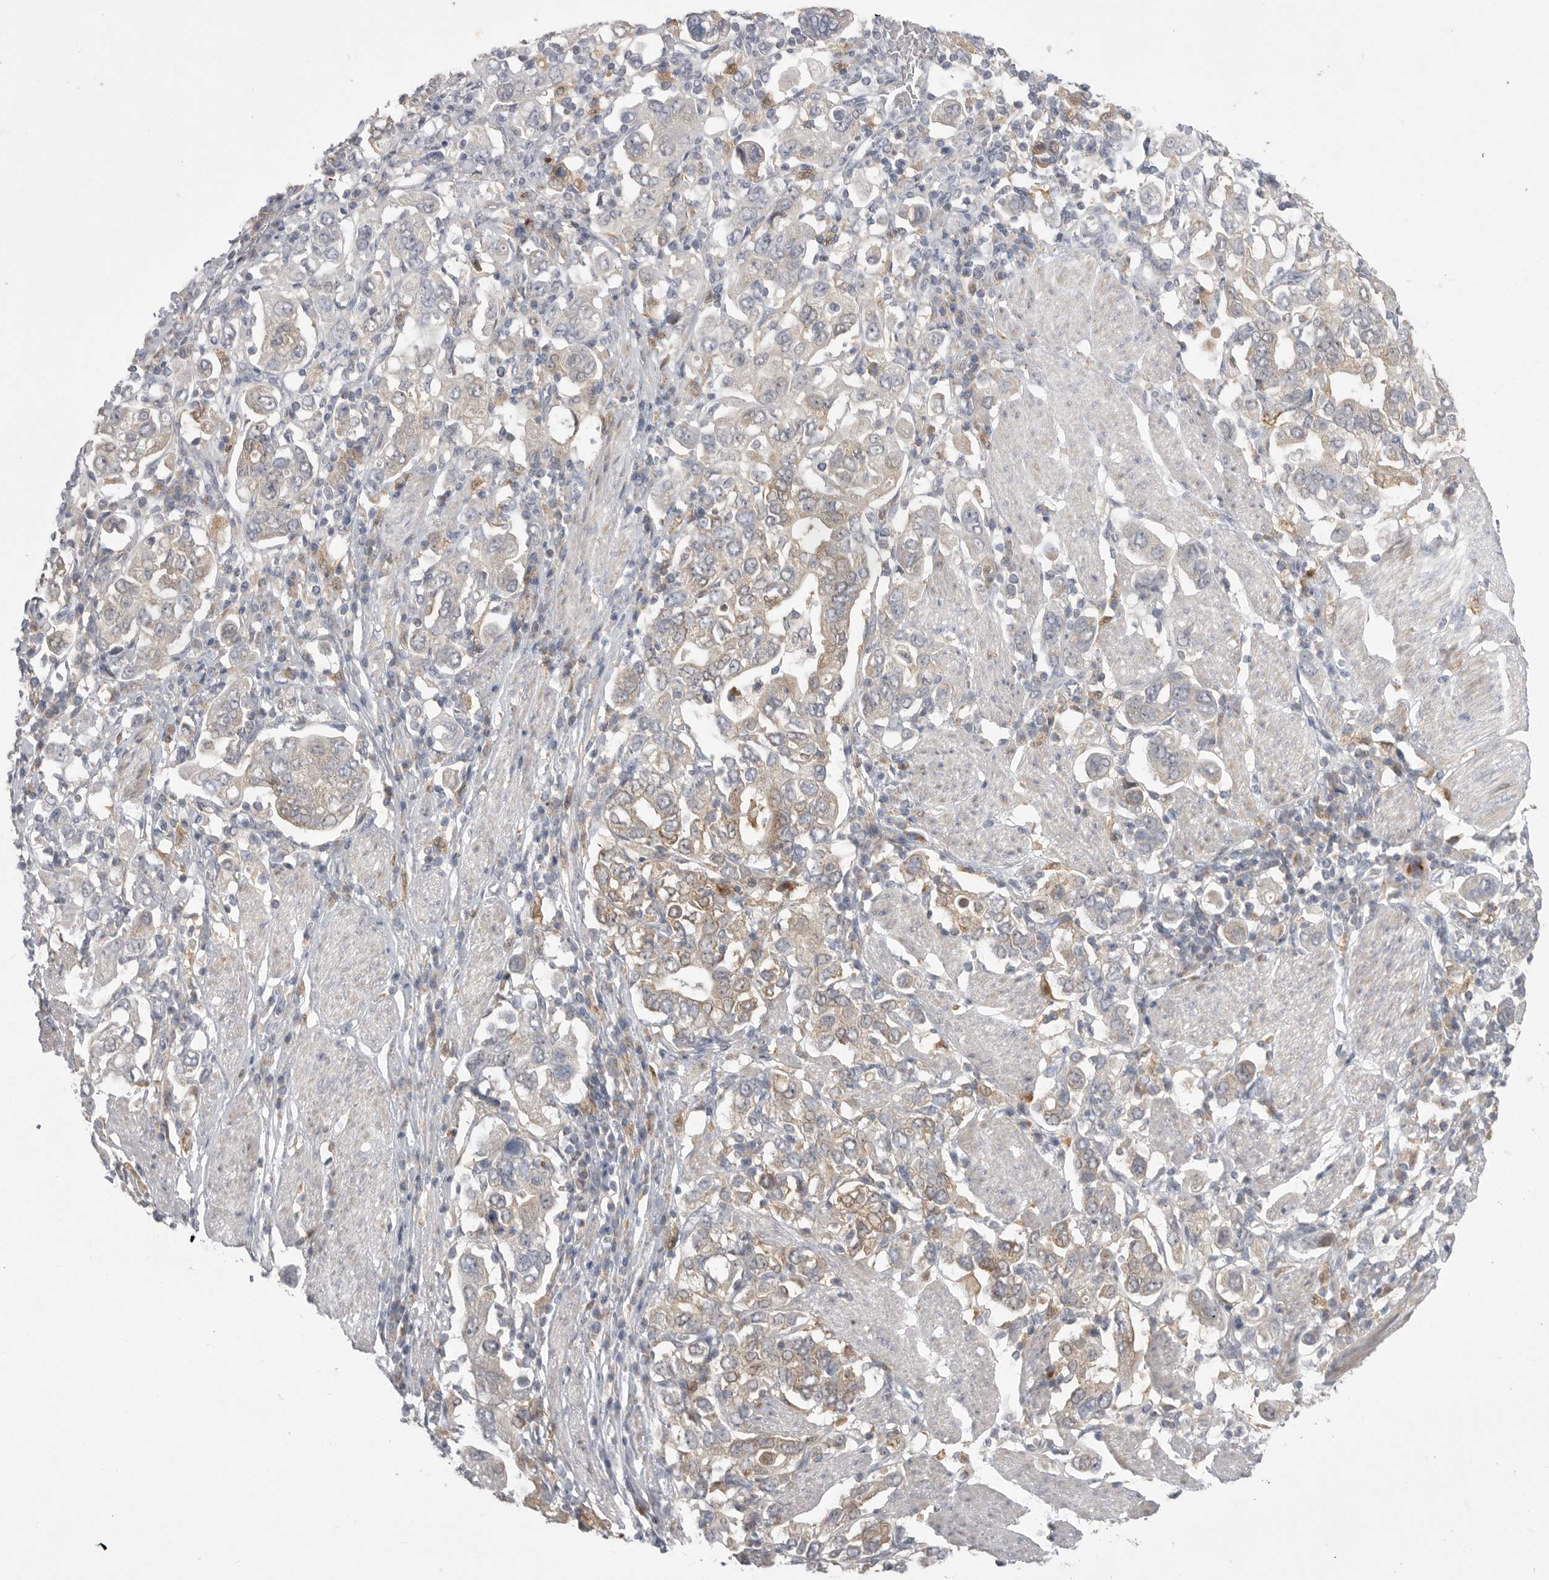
{"staining": {"intensity": "weak", "quantity": "25%-75%", "location": "cytoplasmic/membranous"}, "tissue": "stomach cancer", "cell_type": "Tumor cells", "image_type": "cancer", "snomed": [{"axis": "morphology", "description": "Adenocarcinoma, NOS"}, {"axis": "topography", "description": "Stomach, upper"}], "caption": "Stomach cancer (adenocarcinoma) tissue reveals weak cytoplasmic/membranous staining in about 25%-75% of tumor cells", "gene": "KYAT3", "patient": {"sex": "male", "age": 62}}